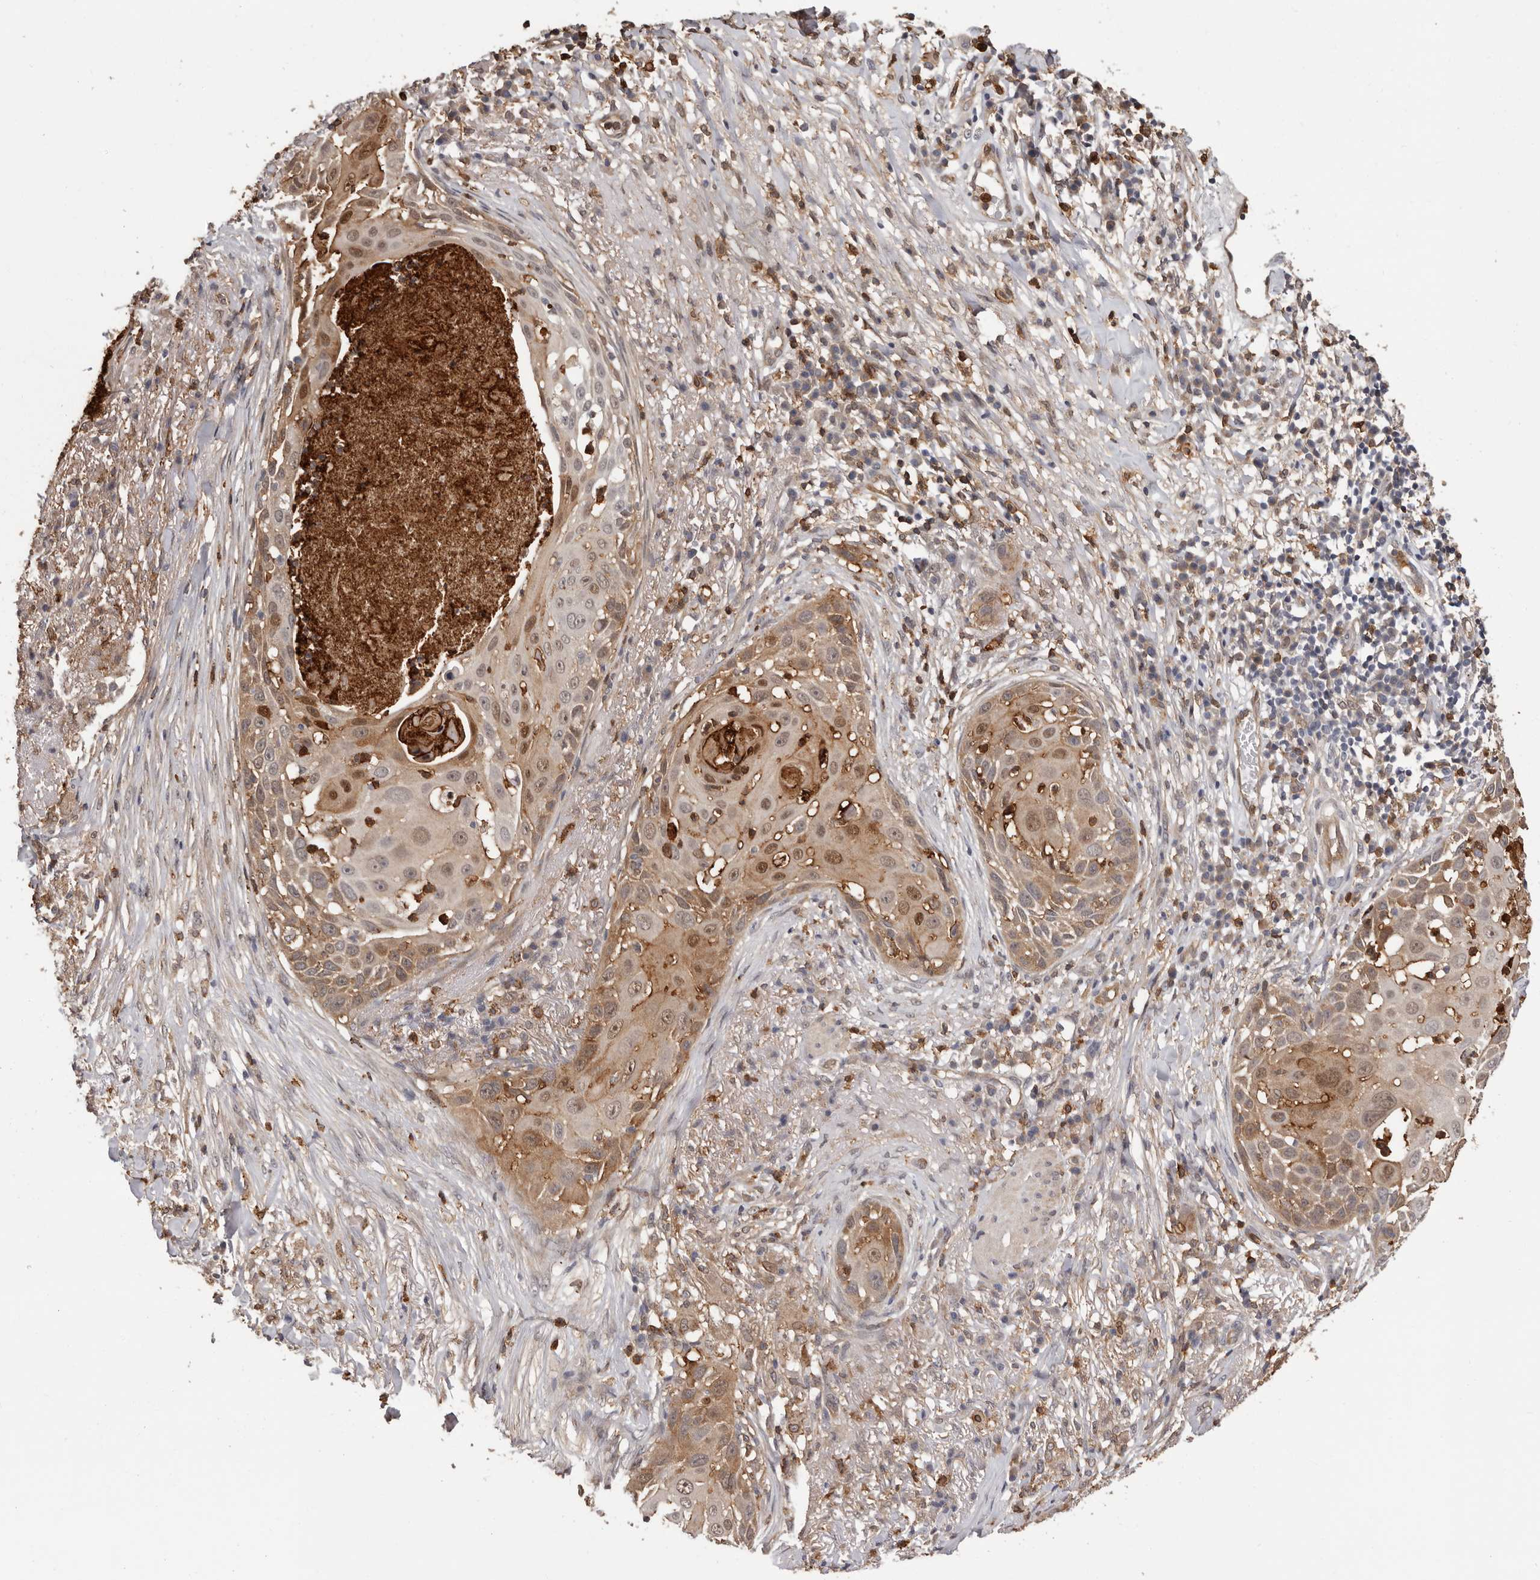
{"staining": {"intensity": "moderate", "quantity": ">75%", "location": "cytoplasmic/membranous,nuclear"}, "tissue": "skin cancer", "cell_type": "Tumor cells", "image_type": "cancer", "snomed": [{"axis": "morphology", "description": "Squamous cell carcinoma, NOS"}, {"axis": "topography", "description": "Skin"}], "caption": "DAB (3,3'-diaminobenzidine) immunohistochemical staining of human skin cancer (squamous cell carcinoma) reveals moderate cytoplasmic/membranous and nuclear protein positivity in approximately >75% of tumor cells. Ihc stains the protein in brown and the nuclei are stained blue.", "gene": "PRR12", "patient": {"sex": "female", "age": 44}}